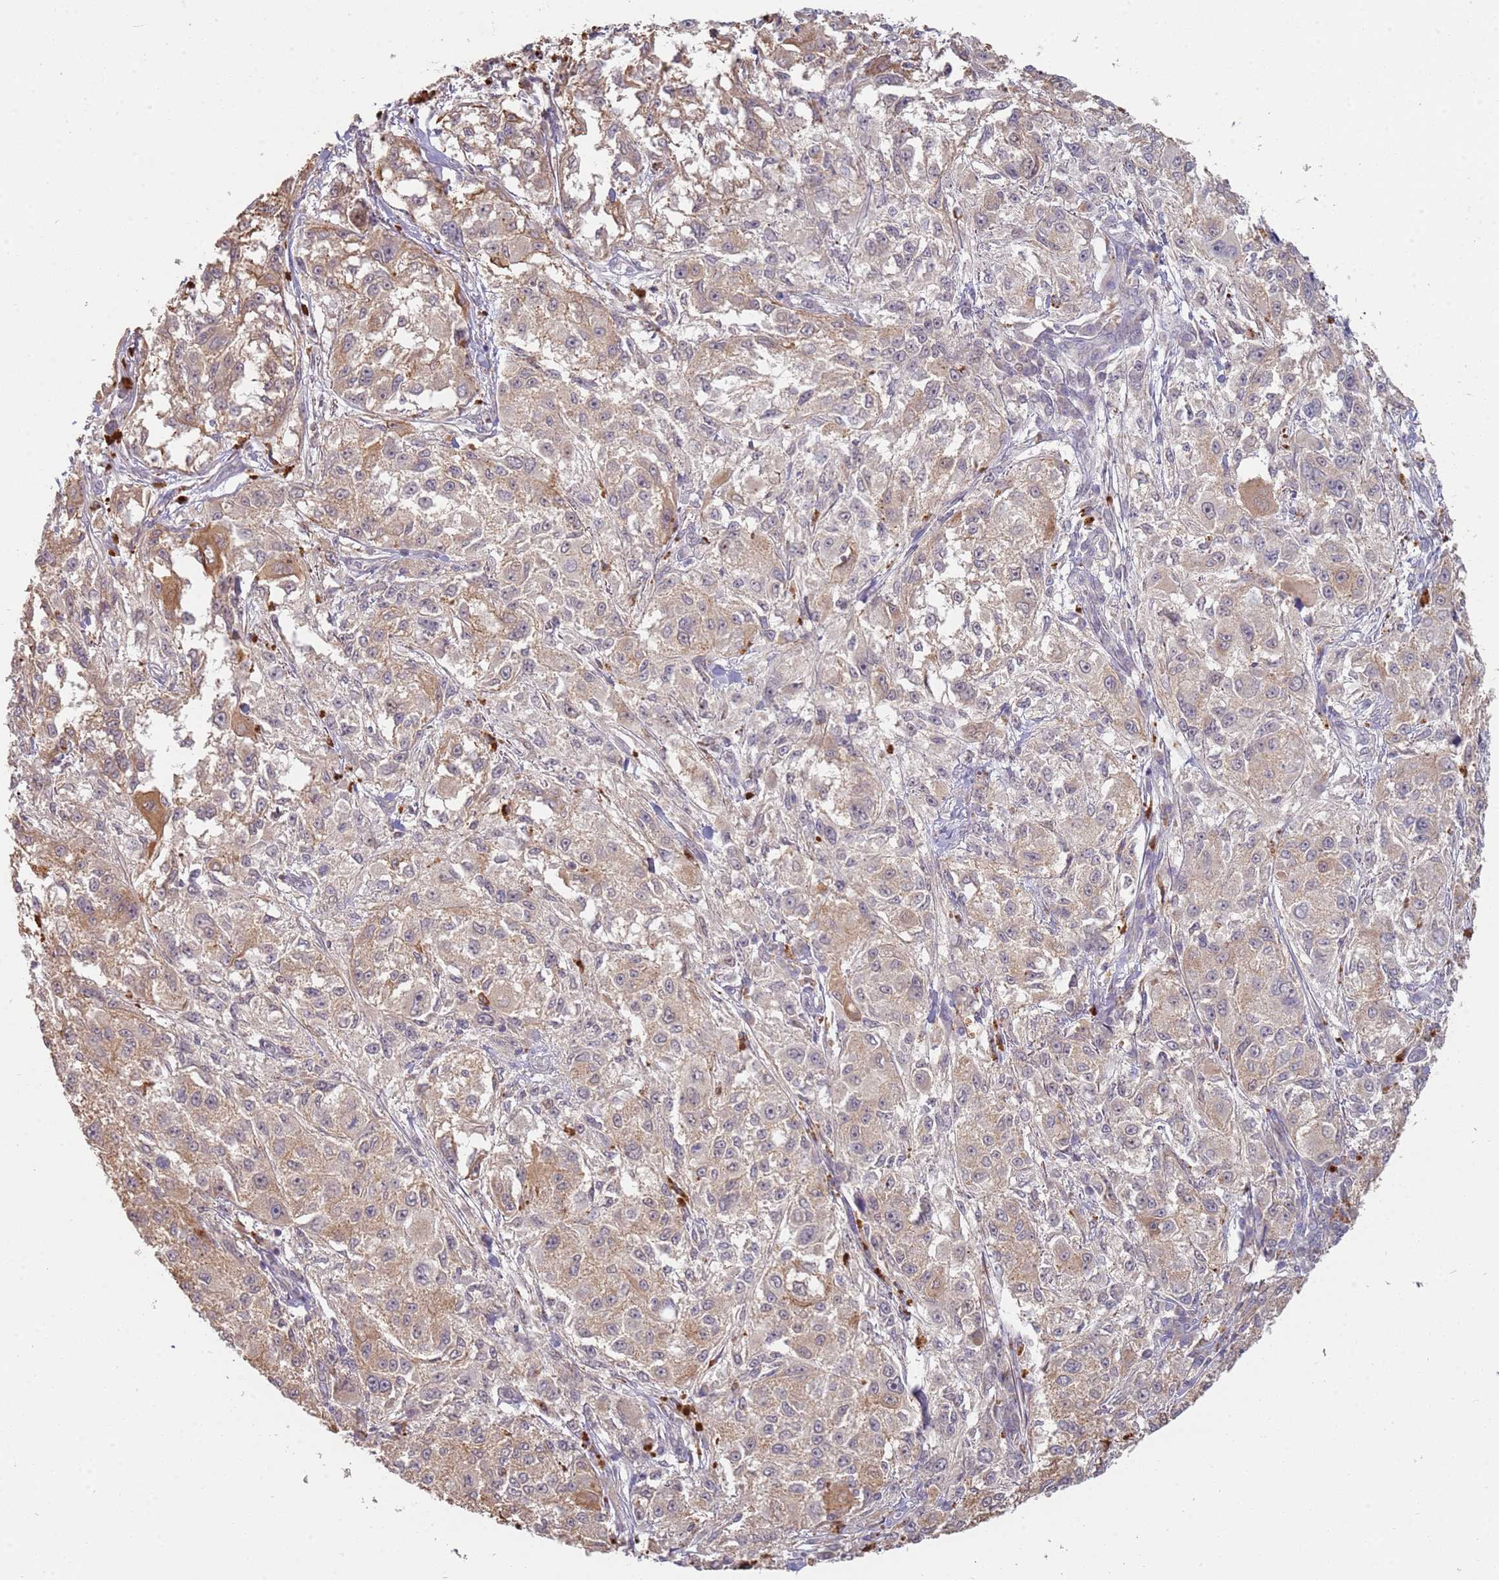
{"staining": {"intensity": "weak", "quantity": ">75%", "location": "cytoplasmic/membranous"}, "tissue": "melanoma", "cell_type": "Tumor cells", "image_type": "cancer", "snomed": [{"axis": "morphology", "description": "Necrosis, NOS"}, {"axis": "morphology", "description": "Malignant melanoma, NOS"}, {"axis": "topography", "description": "Skin"}], "caption": "Melanoma tissue demonstrates weak cytoplasmic/membranous staining in about >75% of tumor cells, visualized by immunohistochemistry. Nuclei are stained in blue.", "gene": "MPEG1", "patient": {"sex": "female", "age": 87}}